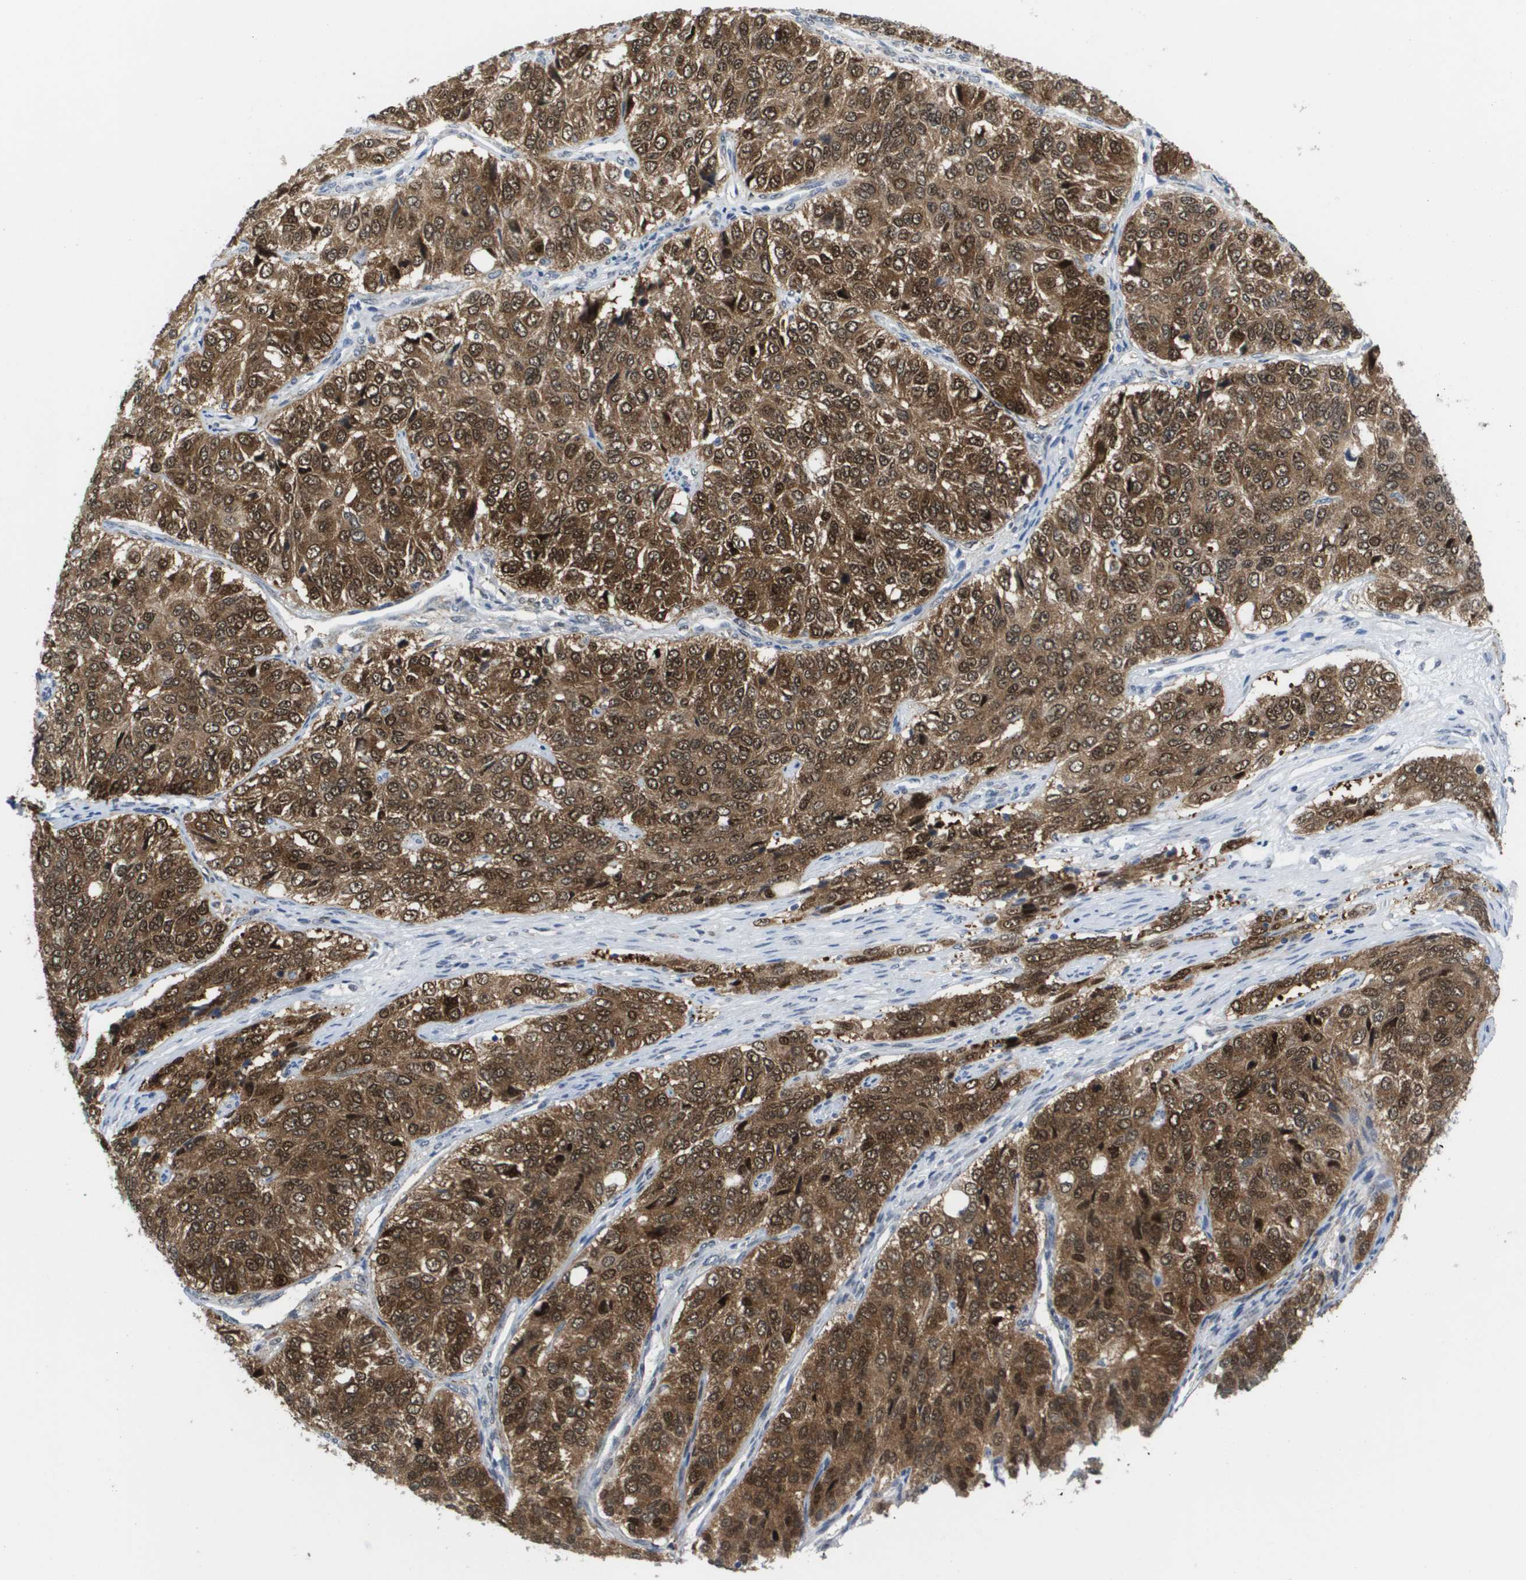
{"staining": {"intensity": "moderate", "quantity": ">75%", "location": "cytoplasmic/membranous,nuclear"}, "tissue": "ovarian cancer", "cell_type": "Tumor cells", "image_type": "cancer", "snomed": [{"axis": "morphology", "description": "Carcinoma, endometroid"}, {"axis": "topography", "description": "Ovary"}], "caption": "Tumor cells exhibit medium levels of moderate cytoplasmic/membranous and nuclear staining in approximately >75% of cells in ovarian cancer.", "gene": "FKBP4", "patient": {"sex": "female", "age": 51}}